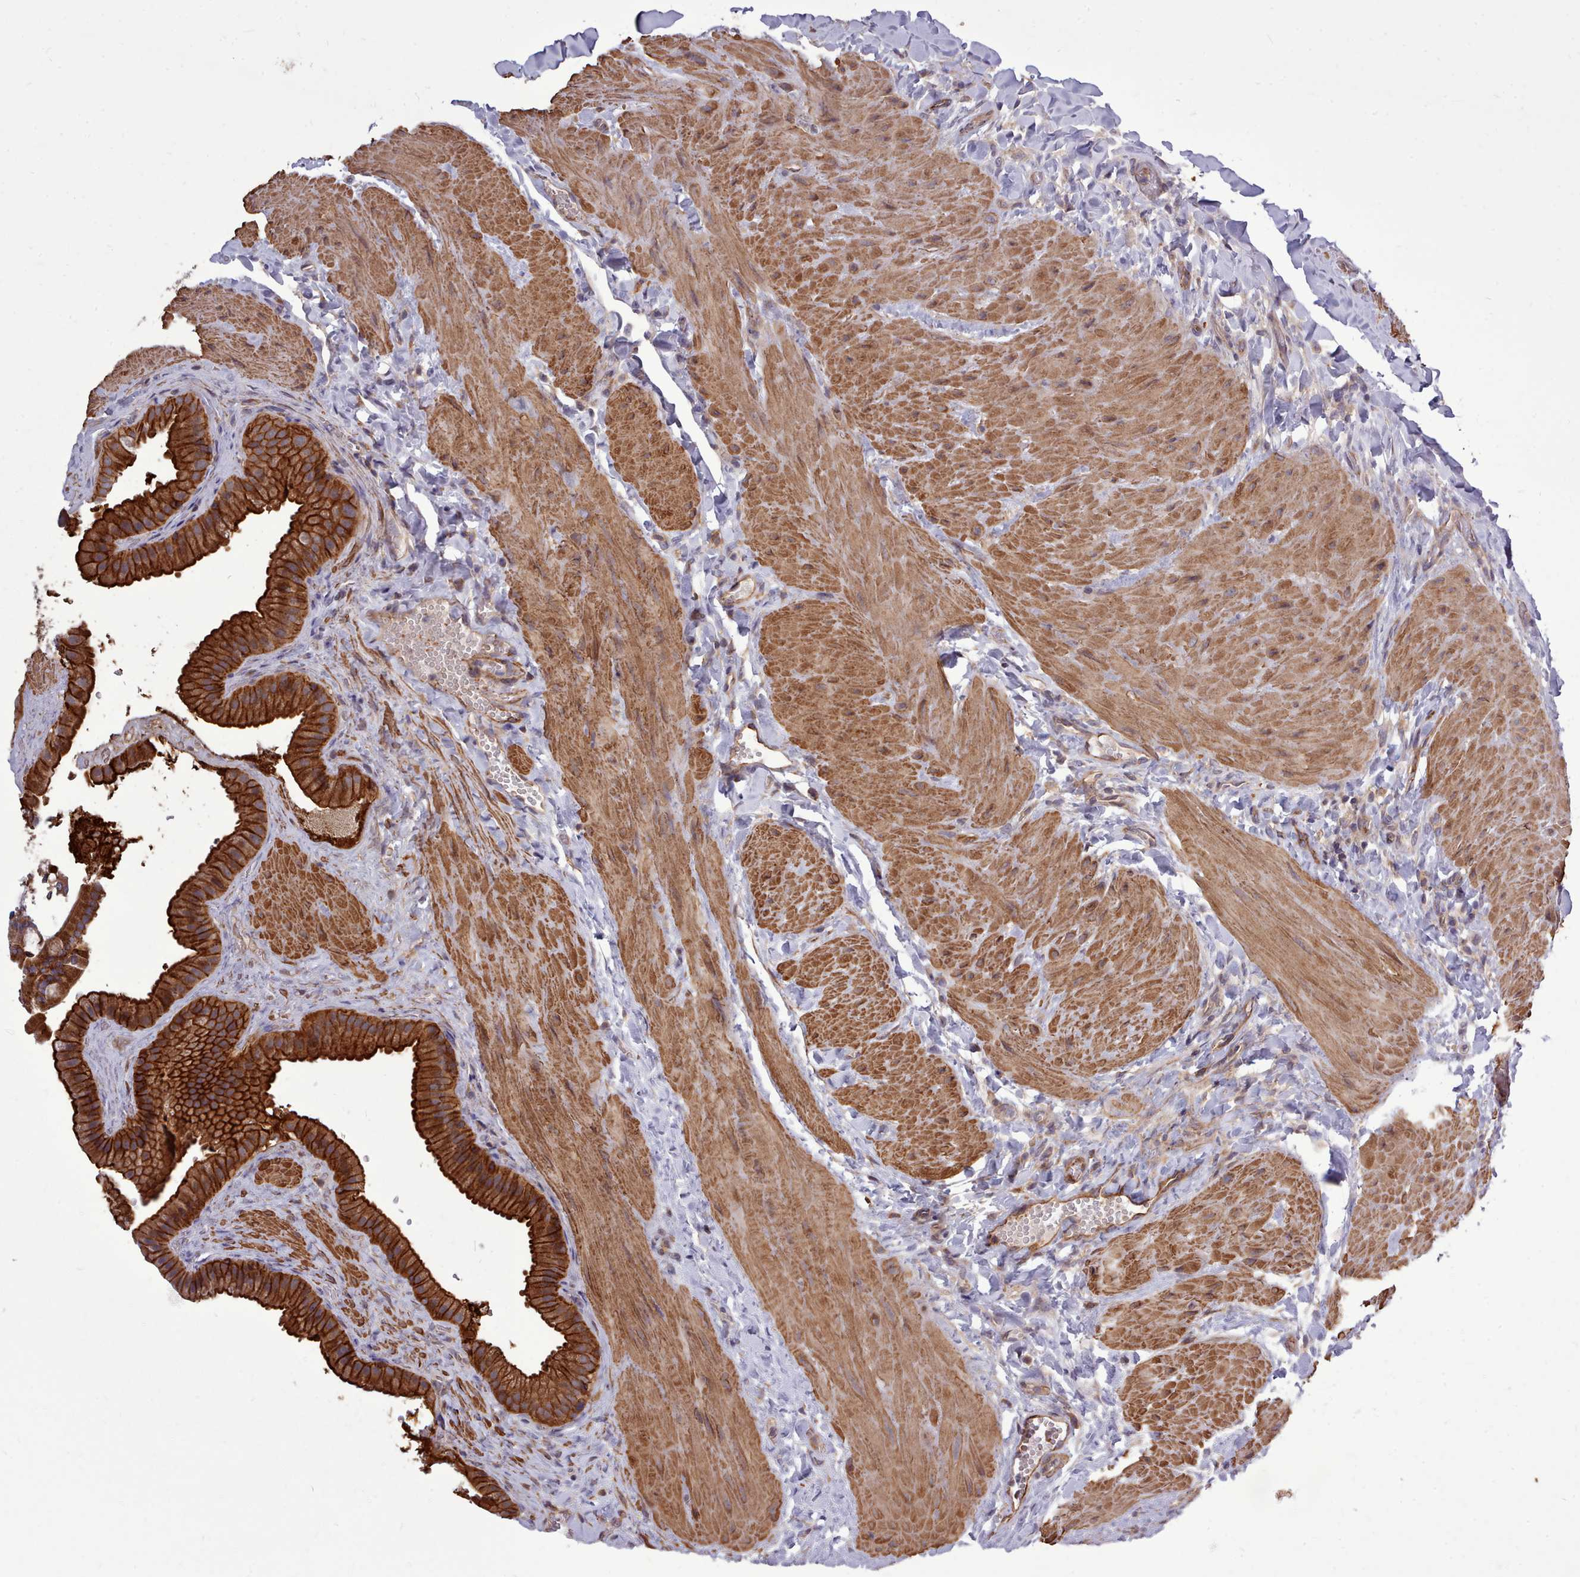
{"staining": {"intensity": "strong", "quantity": ">75%", "location": "cytoplasmic/membranous"}, "tissue": "gallbladder", "cell_type": "Glandular cells", "image_type": "normal", "snomed": [{"axis": "morphology", "description": "Normal tissue, NOS"}, {"axis": "topography", "description": "Gallbladder"}], "caption": "The photomicrograph displays immunohistochemical staining of normal gallbladder. There is strong cytoplasmic/membranous expression is present in approximately >75% of glandular cells.", "gene": "STUB1", "patient": {"sex": "male", "age": 55}}